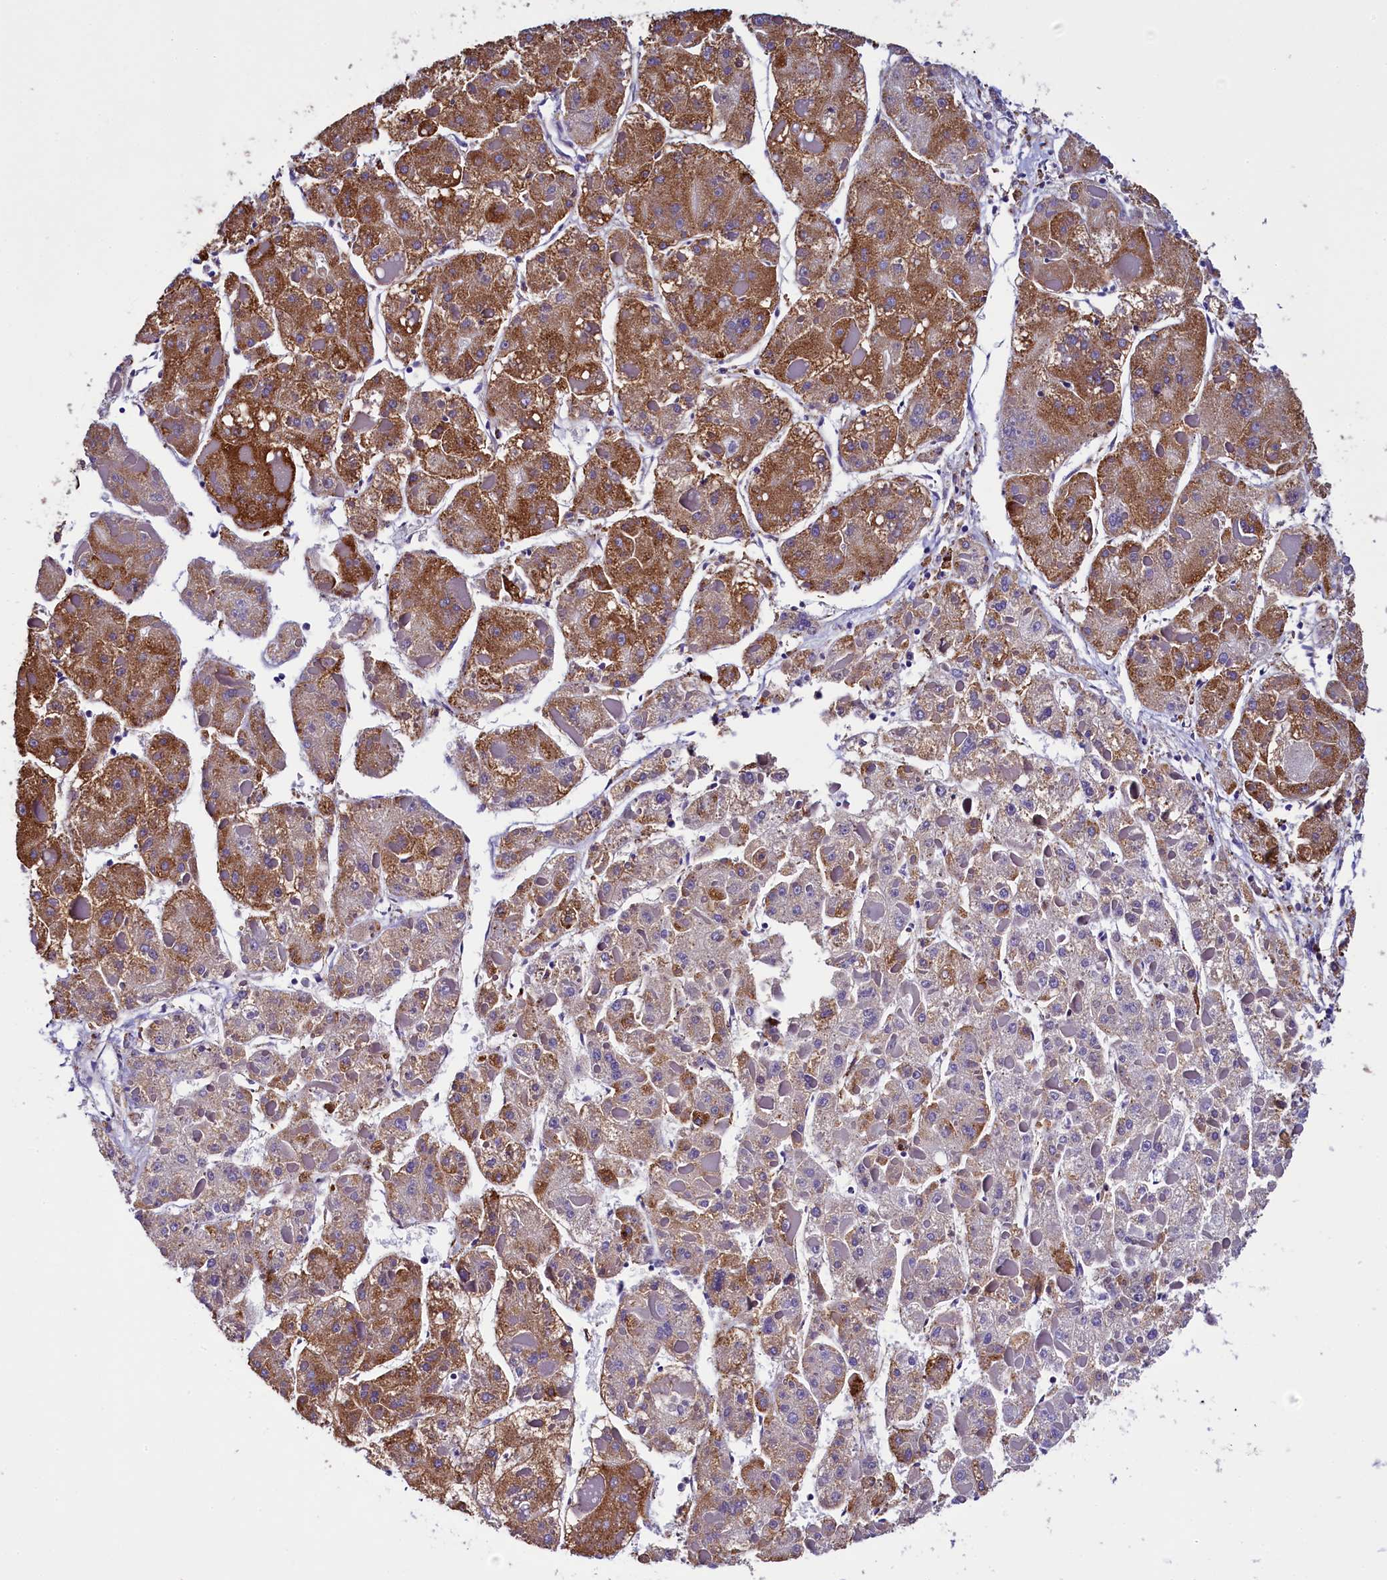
{"staining": {"intensity": "moderate", "quantity": ">75%", "location": "cytoplasmic/membranous"}, "tissue": "liver cancer", "cell_type": "Tumor cells", "image_type": "cancer", "snomed": [{"axis": "morphology", "description": "Carcinoma, Hepatocellular, NOS"}, {"axis": "topography", "description": "Liver"}], "caption": "Protein staining of liver cancer tissue shows moderate cytoplasmic/membranous expression in about >75% of tumor cells. (DAB IHC with brightfield microscopy, high magnification).", "gene": "CAPS2", "patient": {"sex": "female", "age": 73}}